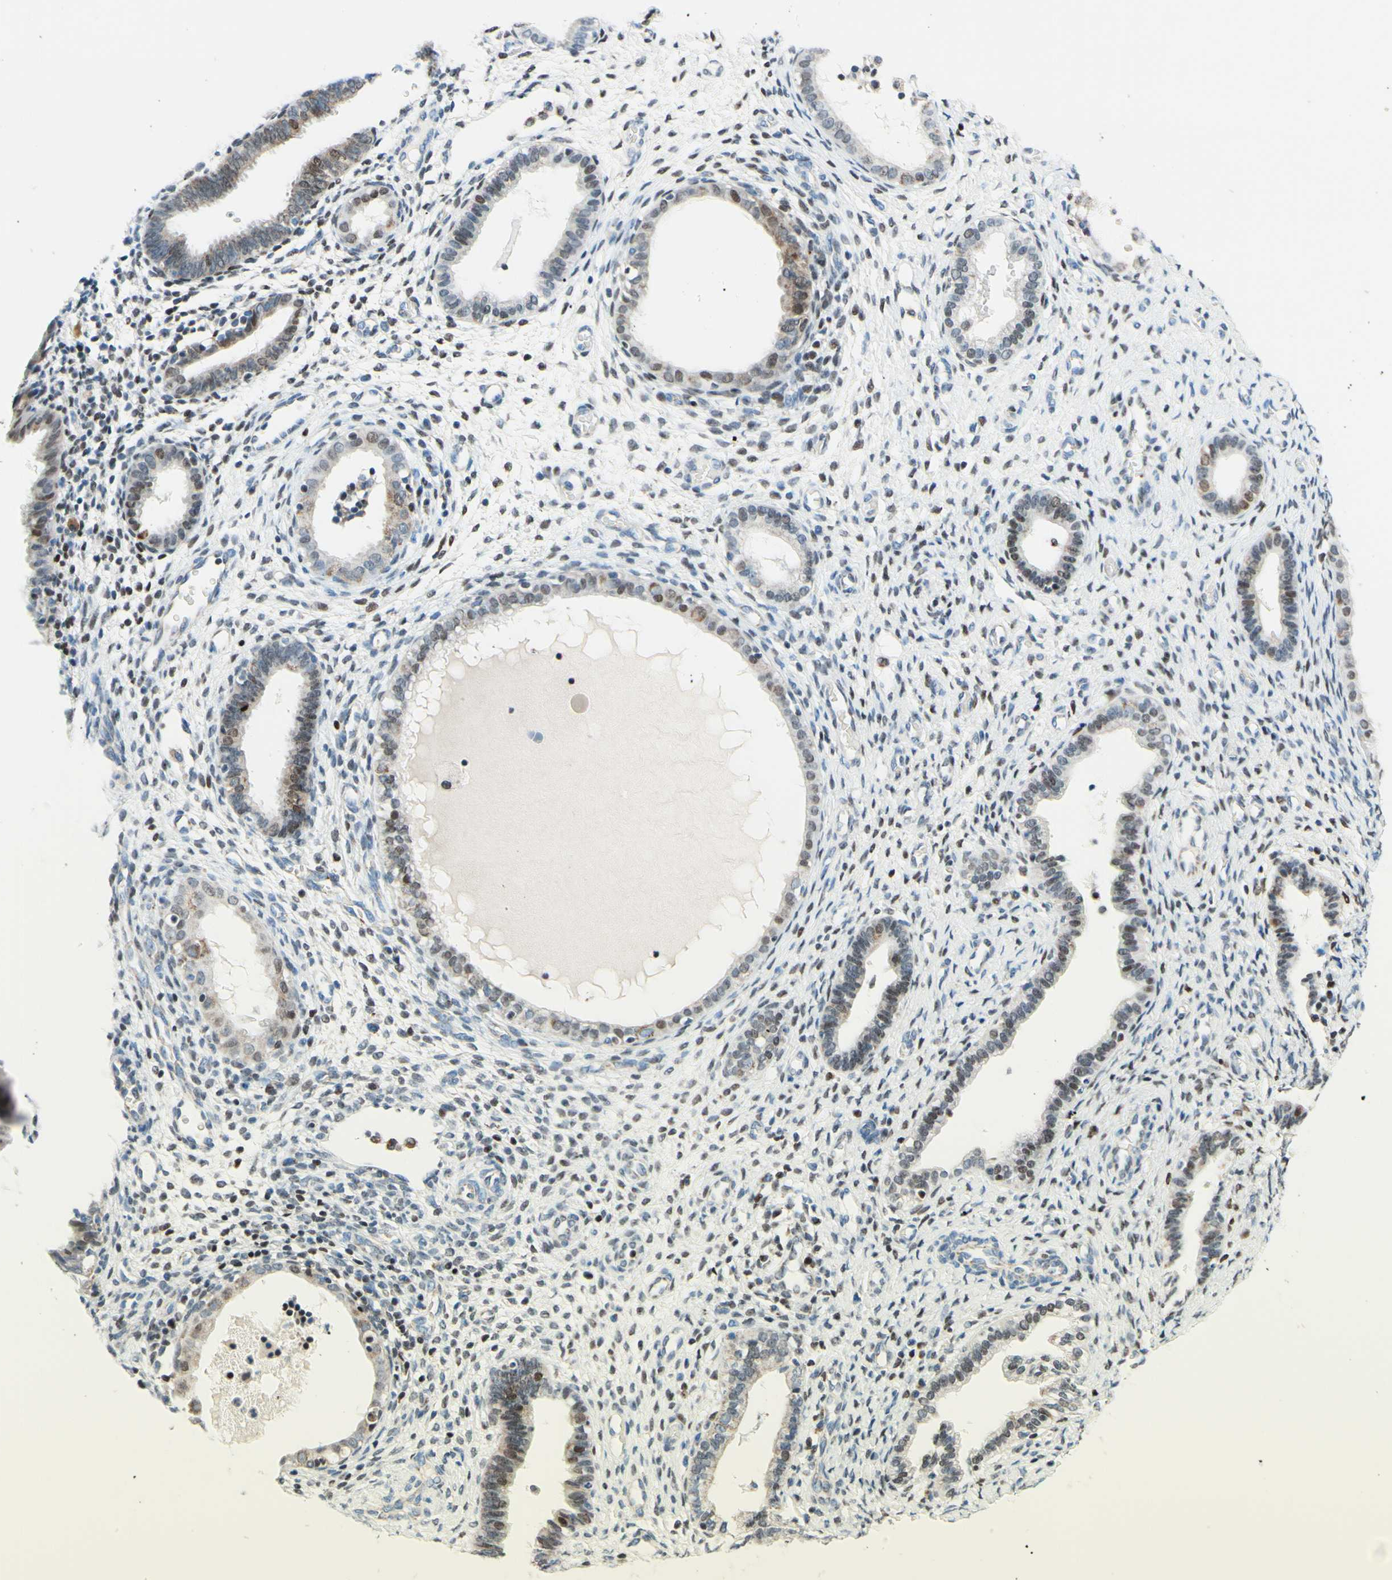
{"staining": {"intensity": "weak", "quantity": "25%-75%", "location": "nuclear"}, "tissue": "endometrium", "cell_type": "Cells in endometrial stroma", "image_type": "normal", "snomed": [{"axis": "morphology", "description": "Normal tissue, NOS"}, {"axis": "topography", "description": "Endometrium"}], "caption": "Endometrium stained with DAB immunohistochemistry exhibits low levels of weak nuclear positivity in about 25%-75% of cells in endometrial stroma.", "gene": "CBX7", "patient": {"sex": "female", "age": 61}}